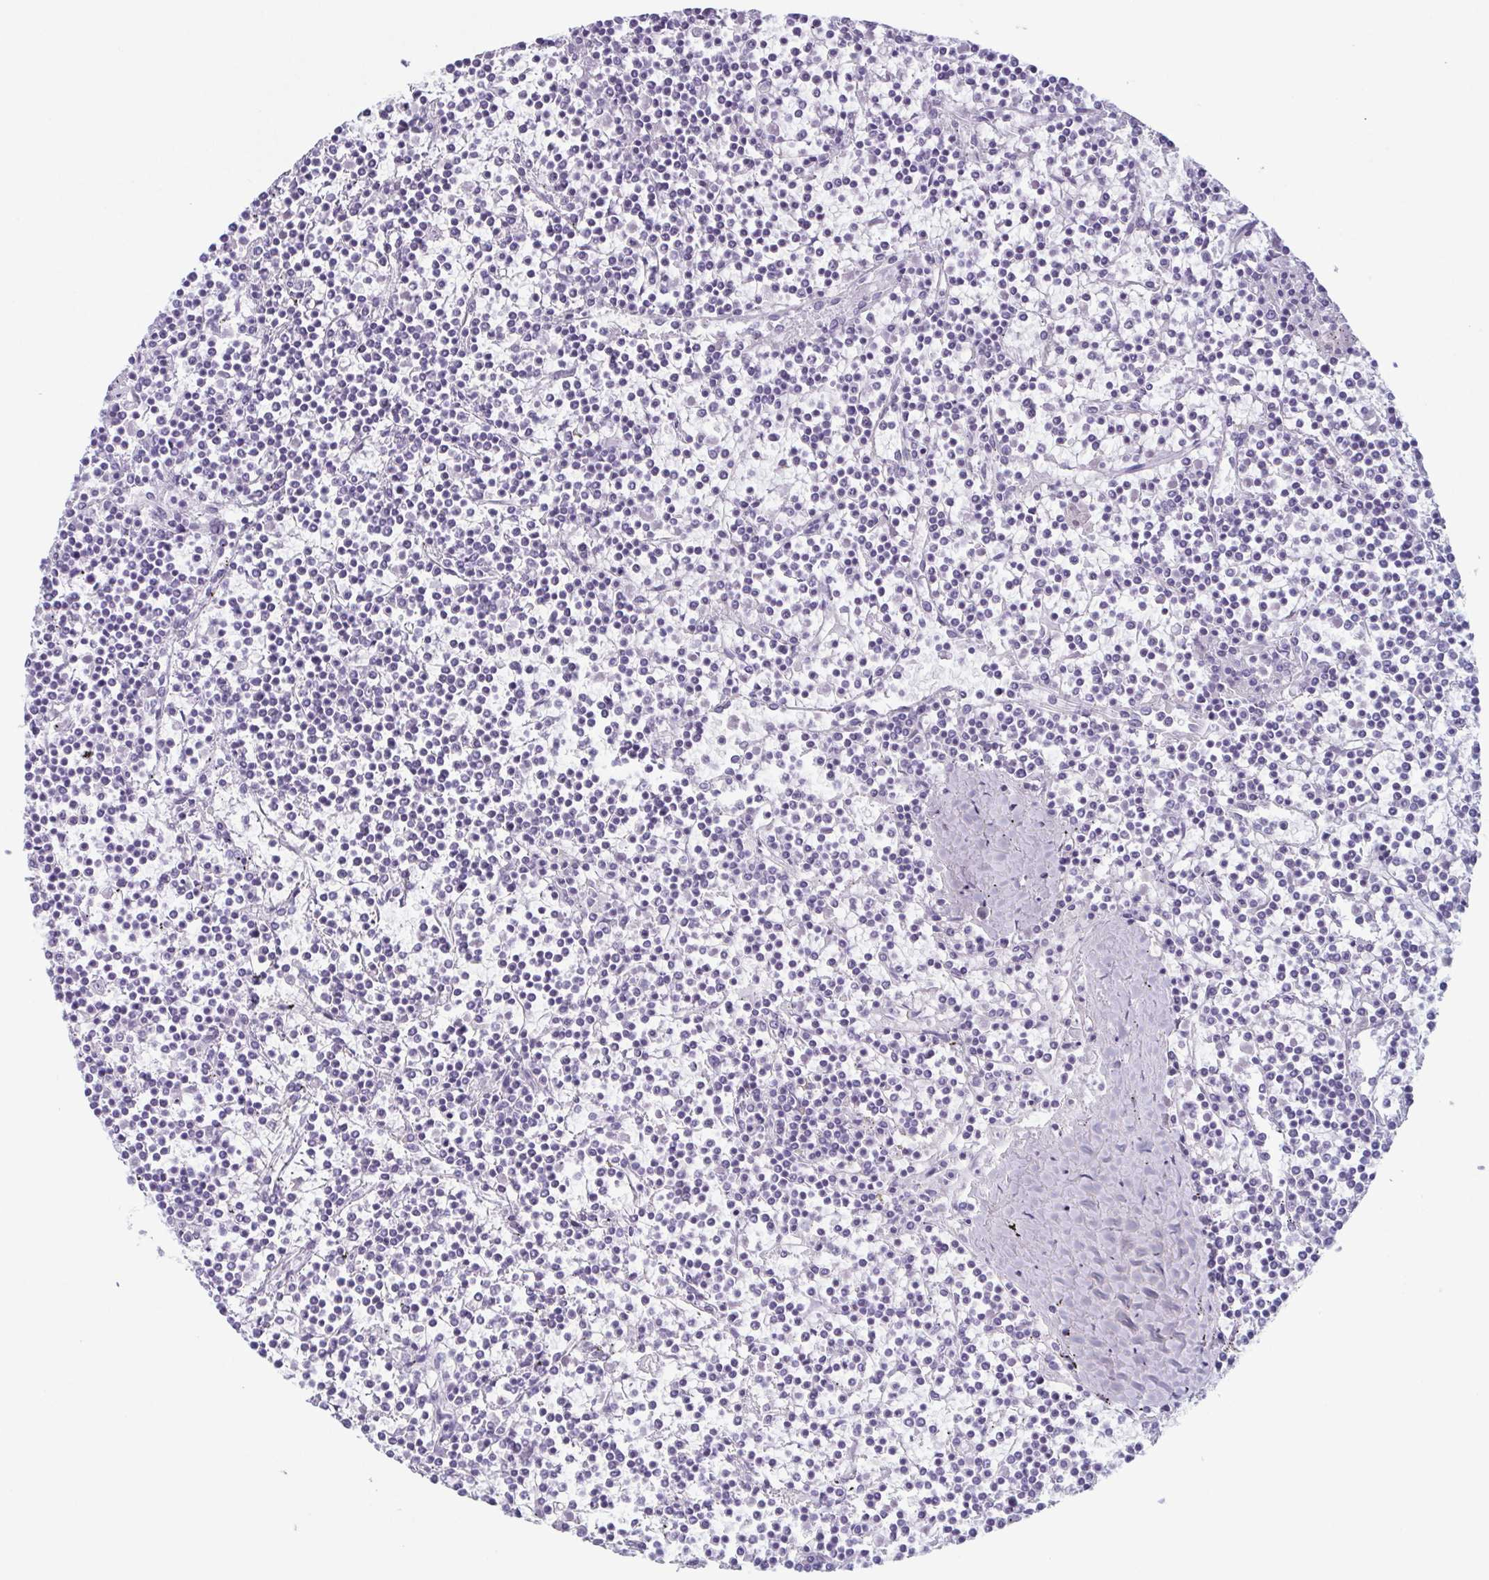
{"staining": {"intensity": "negative", "quantity": "none", "location": "none"}, "tissue": "lymphoma", "cell_type": "Tumor cells", "image_type": "cancer", "snomed": [{"axis": "morphology", "description": "Malignant lymphoma, non-Hodgkin's type, Low grade"}, {"axis": "topography", "description": "Spleen"}], "caption": "IHC of low-grade malignant lymphoma, non-Hodgkin's type displays no staining in tumor cells. Nuclei are stained in blue.", "gene": "ENKUR", "patient": {"sex": "female", "age": 19}}